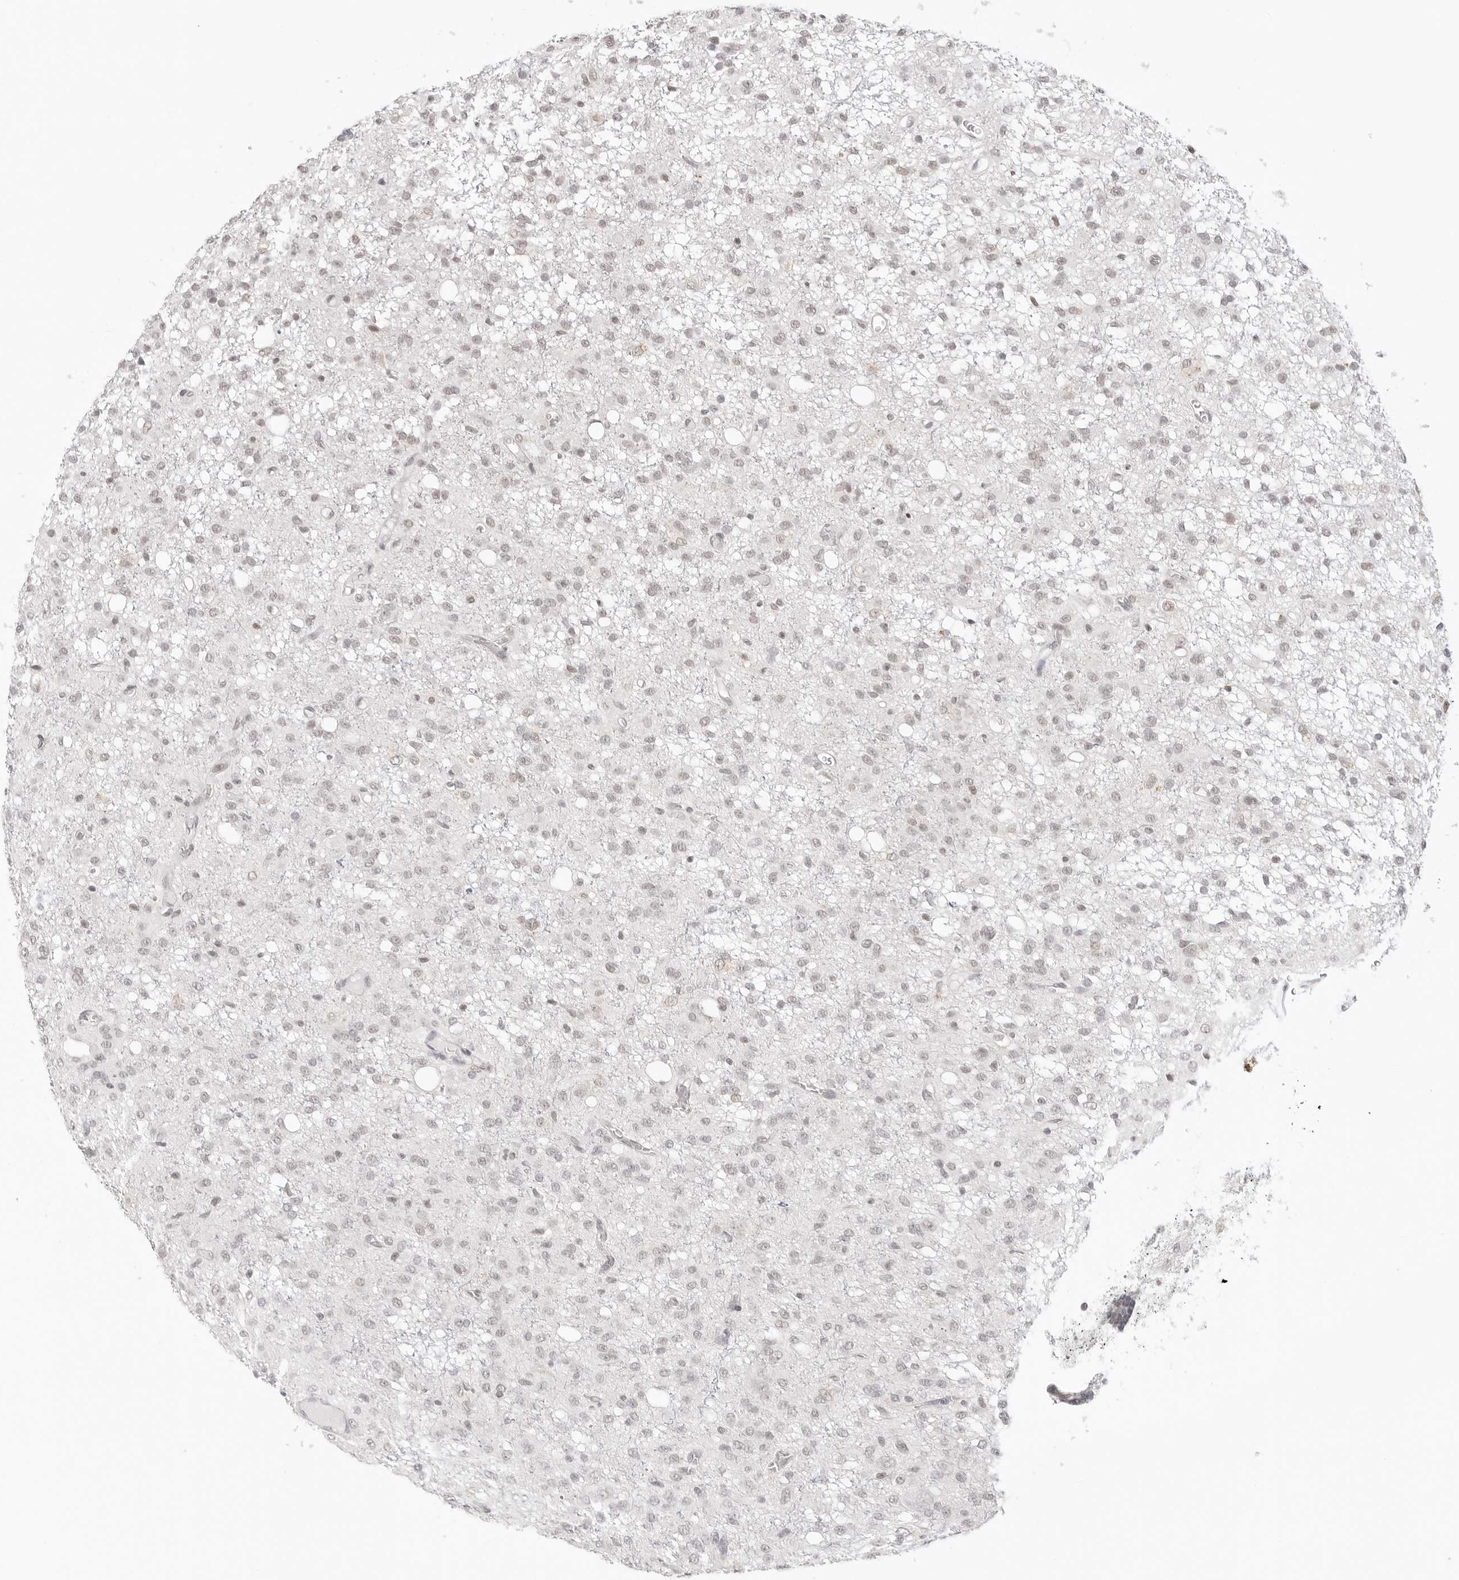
{"staining": {"intensity": "weak", "quantity": "<25%", "location": "nuclear"}, "tissue": "glioma", "cell_type": "Tumor cells", "image_type": "cancer", "snomed": [{"axis": "morphology", "description": "Glioma, malignant, High grade"}, {"axis": "topography", "description": "Brain"}], "caption": "Immunohistochemical staining of human glioma exhibits no significant expression in tumor cells.", "gene": "TCIM", "patient": {"sex": "female", "age": 59}}